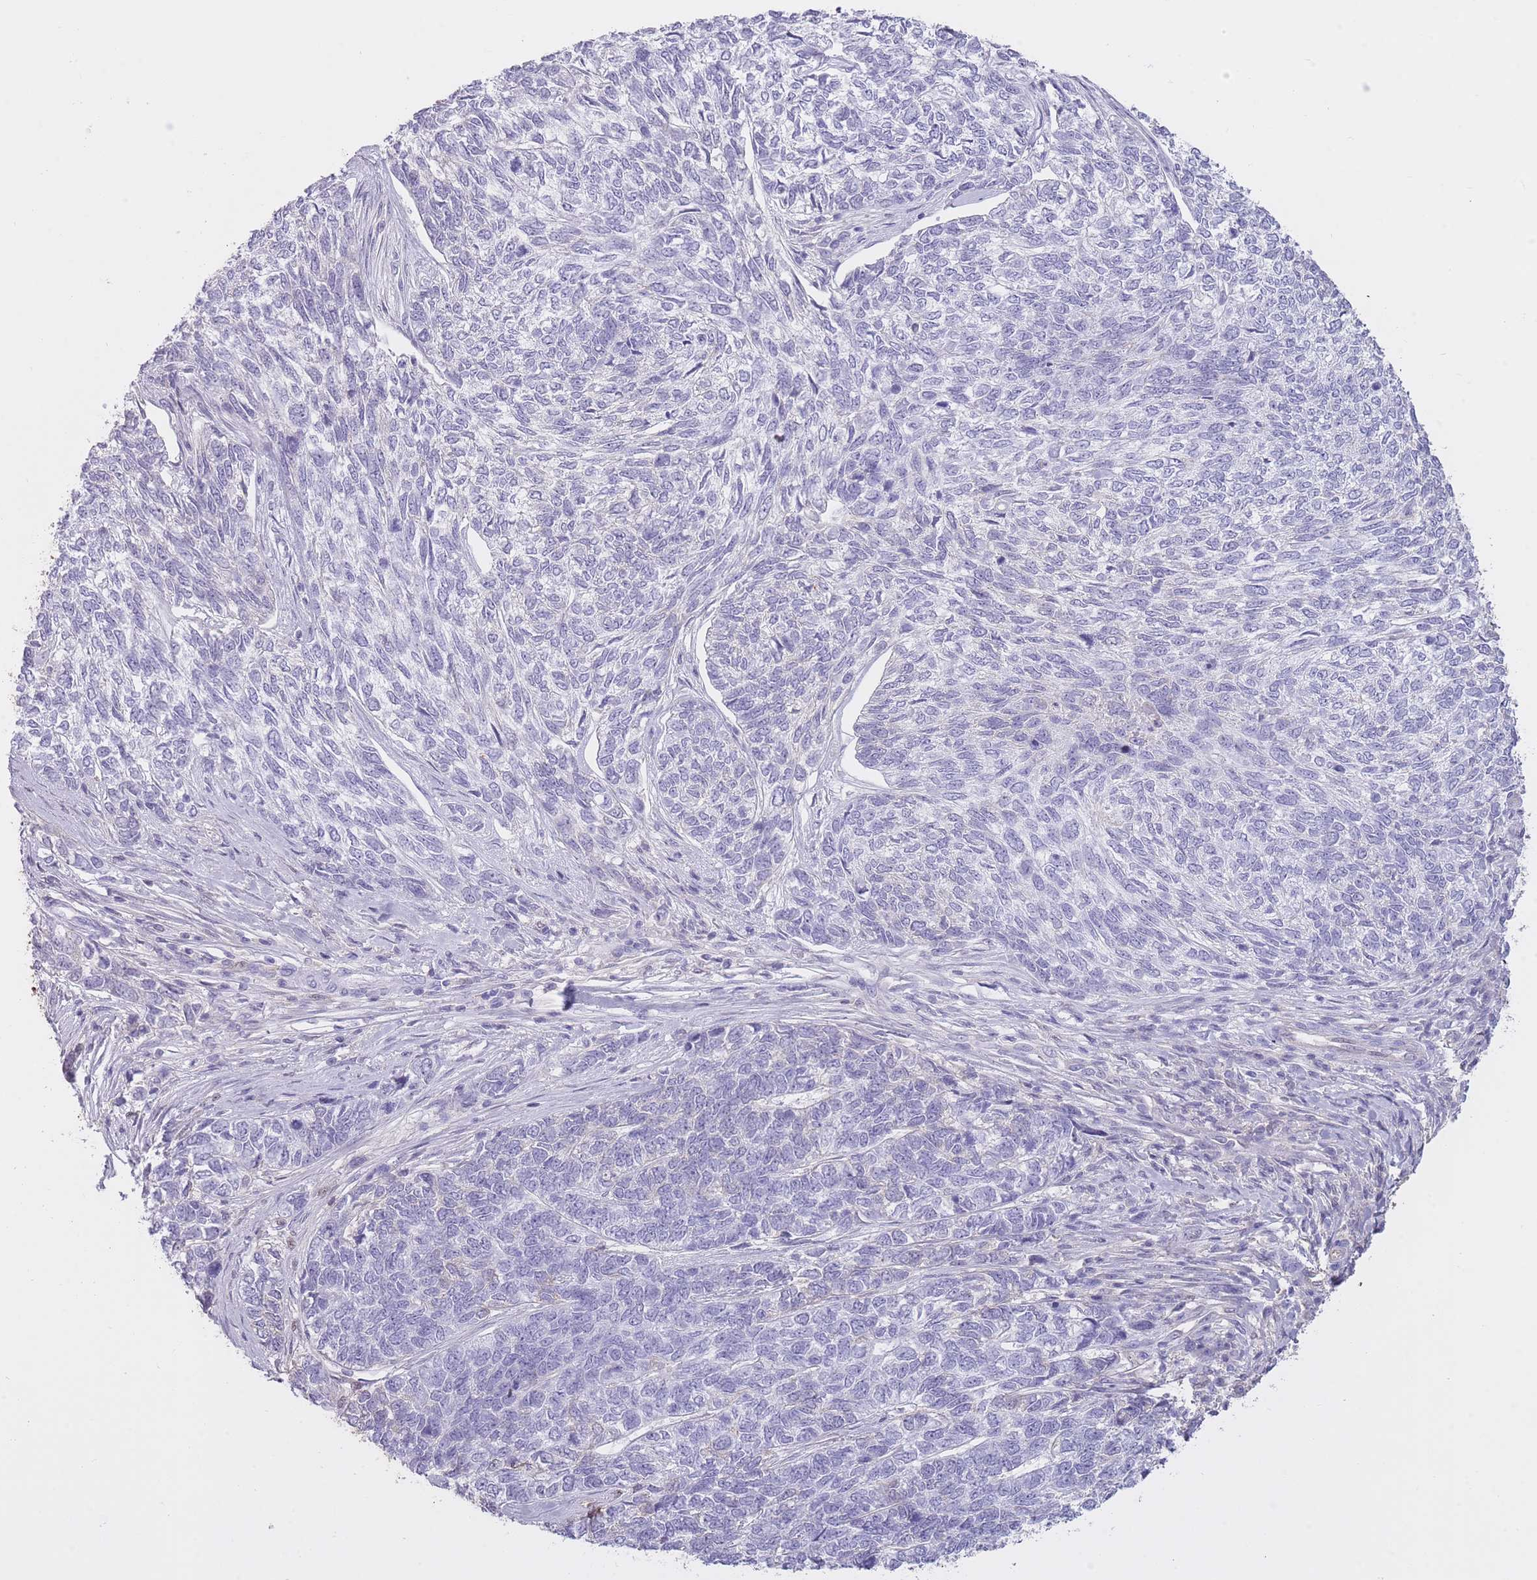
{"staining": {"intensity": "negative", "quantity": "none", "location": "none"}, "tissue": "skin cancer", "cell_type": "Tumor cells", "image_type": "cancer", "snomed": [{"axis": "morphology", "description": "Basal cell carcinoma"}, {"axis": "topography", "description": "Skin"}], "caption": "DAB immunohistochemical staining of skin cancer displays no significant positivity in tumor cells.", "gene": "AP3S2", "patient": {"sex": "female", "age": 65}}